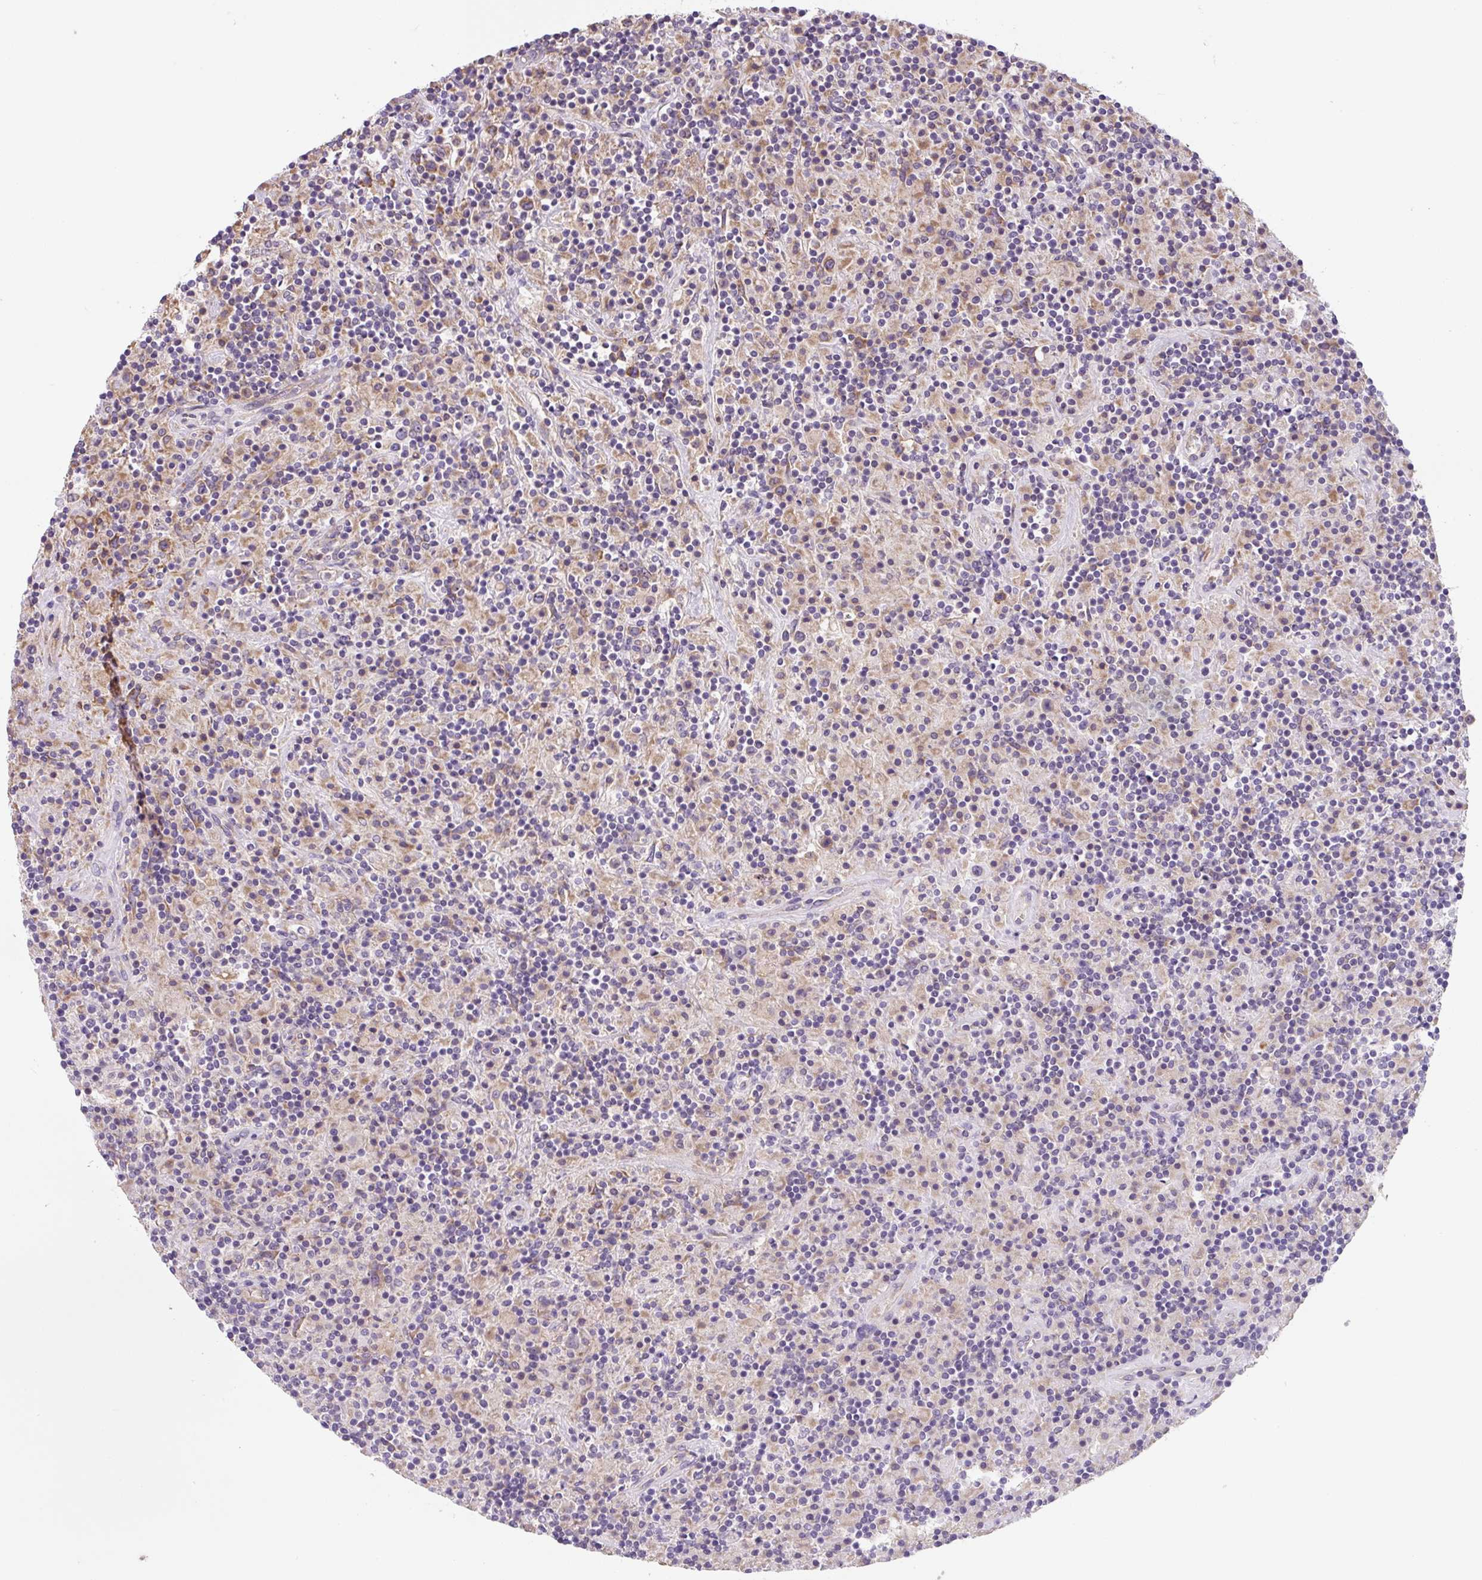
{"staining": {"intensity": "moderate", "quantity": "25%-75%", "location": "cytoplasmic/membranous"}, "tissue": "lymphoma", "cell_type": "Tumor cells", "image_type": "cancer", "snomed": [{"axis": "morphology", "description": "Hodgkin's disease, NOS"}, {"axis": "topography", "description": "Lymph node"}], "caption": "There is medium levels of moderate cytoplasmic/membranous staining in tumor cells of lymphoma, as demonstrated by immunohistochemical staining (brown color).", "gene": "FZD5", "patient": {"sex": "male", "age": 70}}